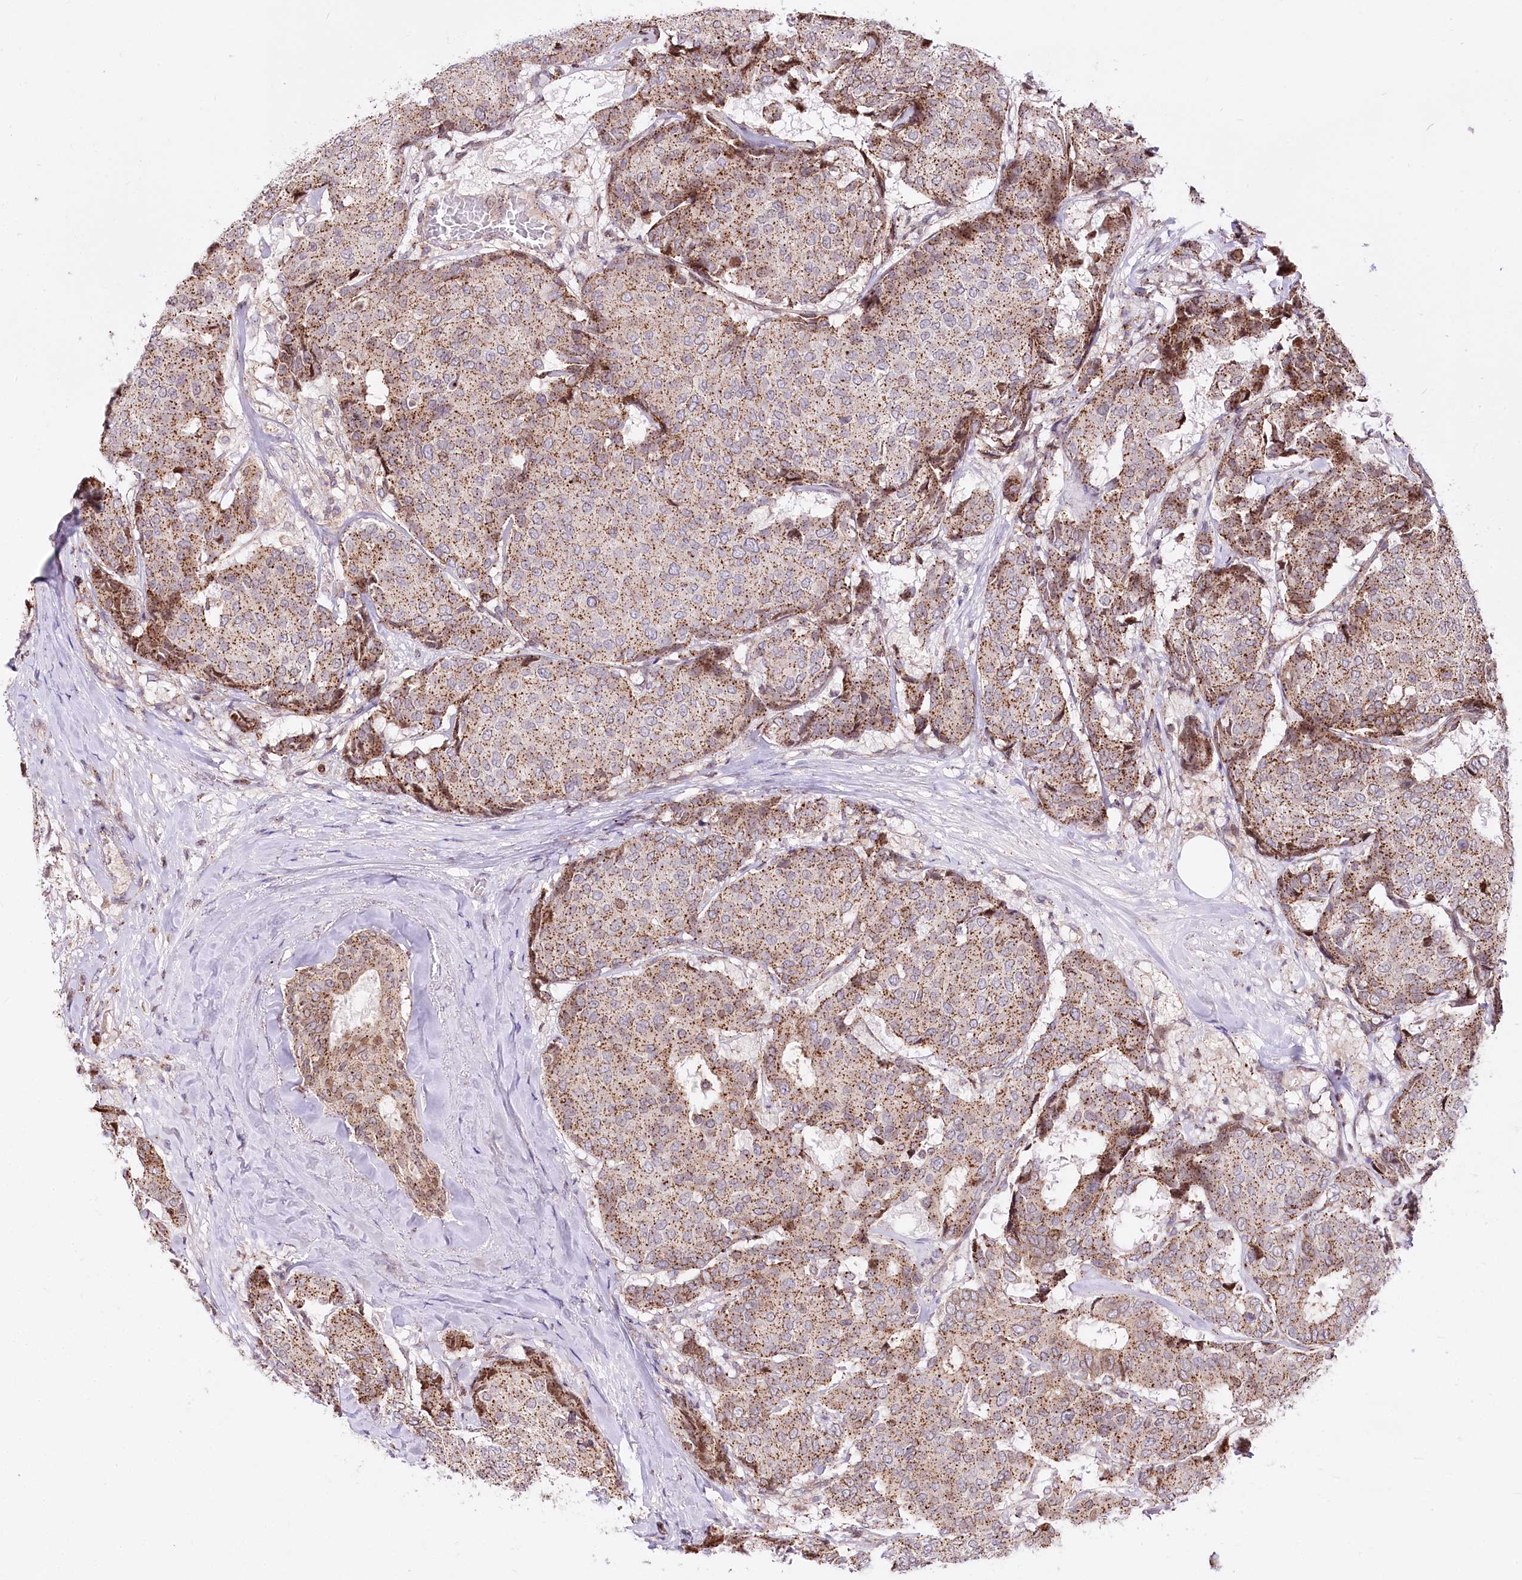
{"staining": {"intensity": "moderate", "quantity": ">75%", "location": "cytoplasmic/membranous"}, "tissue": "breast cancer", "cell_type": "Tumor cells", "image_type": "cancer", "snomed": [{"axis": "morphology", "description": "Duct carcinoma"}, {"axis": "topography", "description": "Breast"}], "caption": "IHC of breast infiltrating ductal carcinoma reveals medium levels of moderate cytoplasmic/membranous positivity in about >75% of tumor cells.", "gene": "ZFYVE27", "patient": {"sex": "female", "age": 75}}